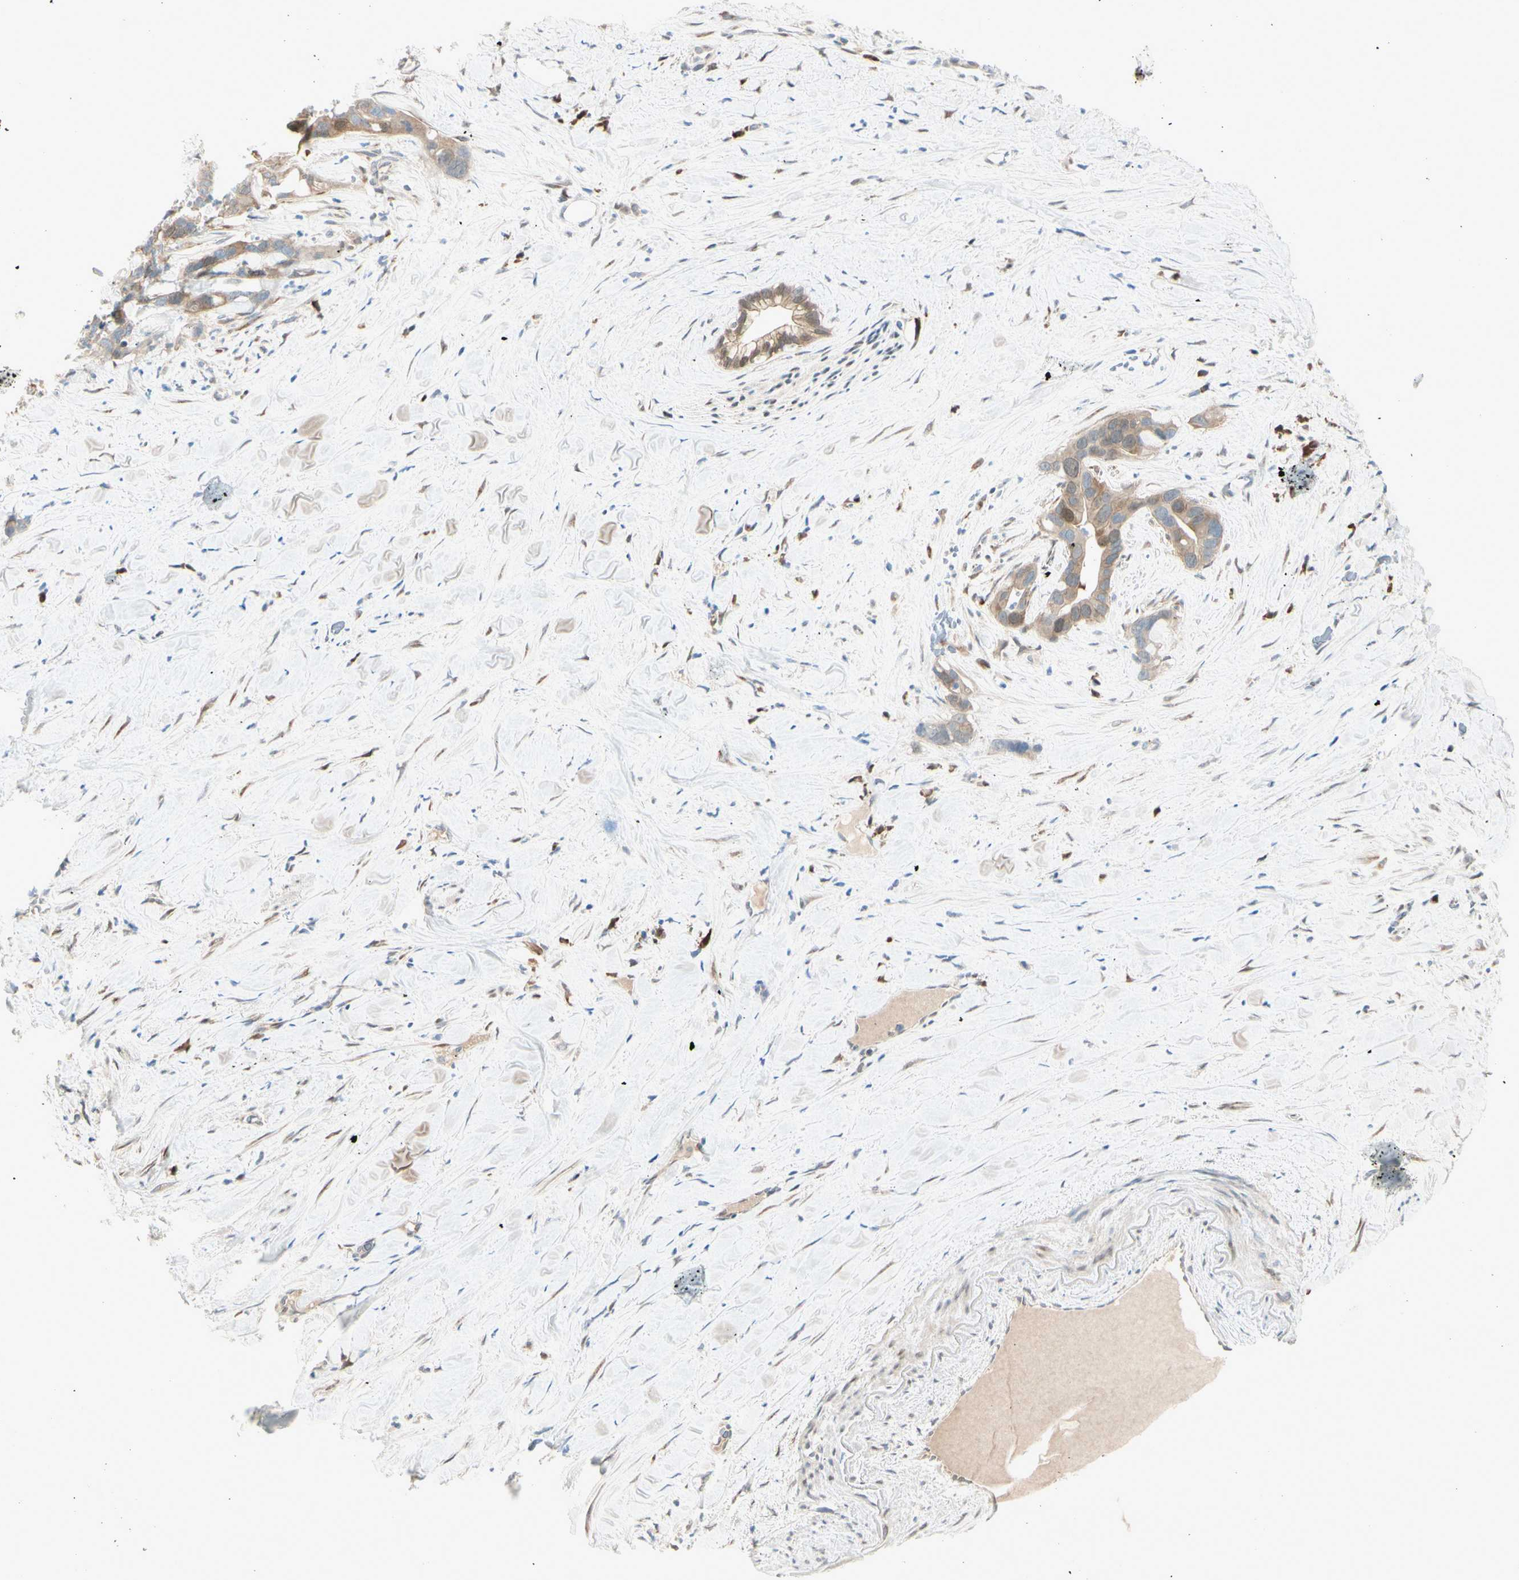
{"staining": {"intensity": "moderate", "quantity": ">75%", "location": "cytoplasmic/membranous,nuclear"}, "tissue": "liver cancer", "cell_type": "Tumor cells", "image_type": "cancer", "snomed": [{"axis": "morphology", "description": "Cholangiocarcinoma"}, {"axis": "topography", "description": "Liver"}], "caption": "This is an image of IHC staining of liver cancer (cholangiocarcinoma), which shows moderate expression in the cytoplasmic/membranous and nuclear of tumor cells.", "gene": "PTTG1", "patient": {"sex": "female", "age": 65}}